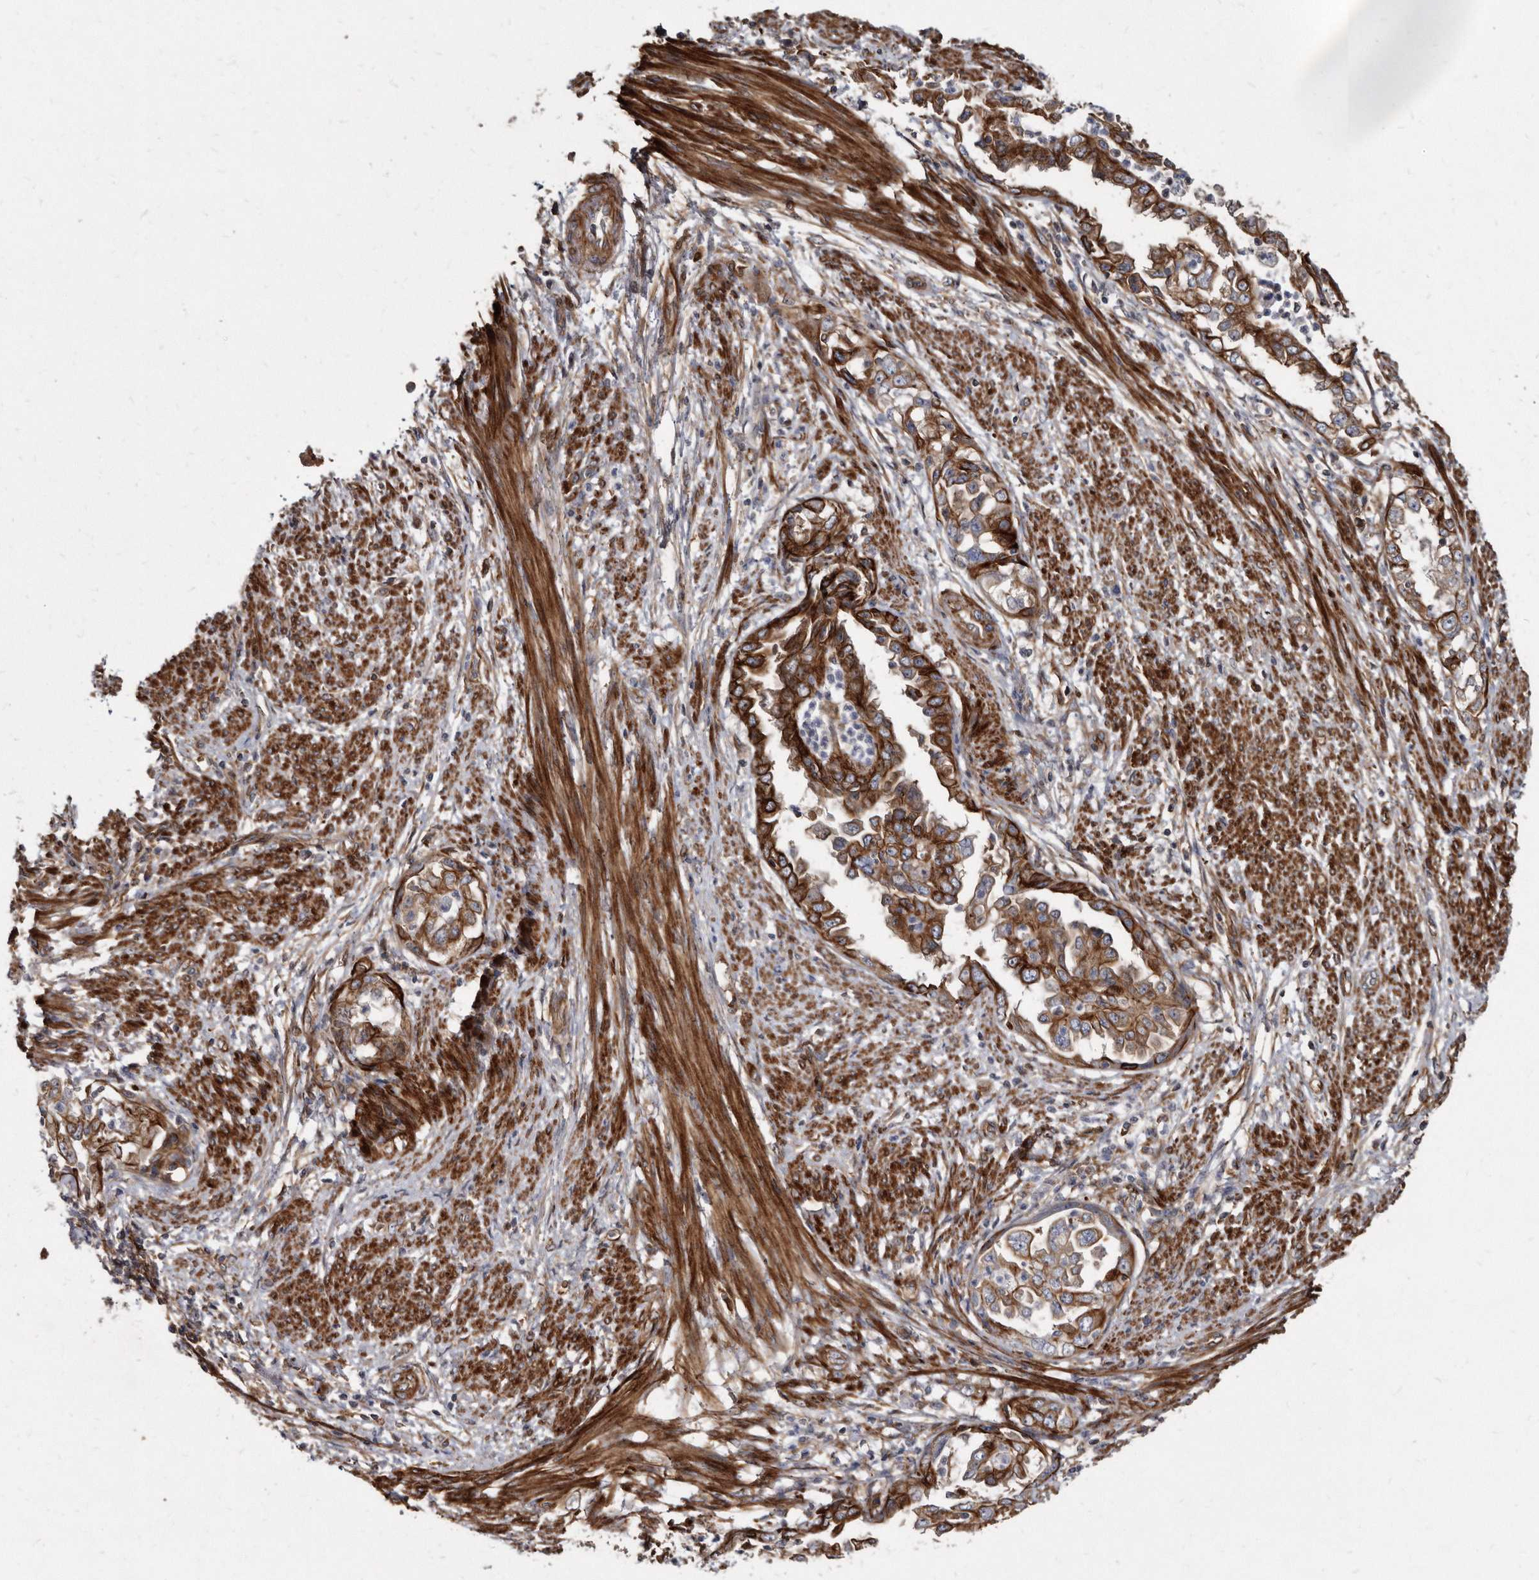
{"staining": {"intensity": "strong", "quantity": ">75%", "location": "cytoplasmic/membranous"}, "tissue": "endometrial cancer", "cell_type": "Tumor cells", "image_type": "cancer", "snomed": [{"axis": "morphology", "description": "Adenocarcinoma, NOS"}, {"axis": "topography", "description": "Endometrium"}], "caption": "The image displays a brown stain indicating the presence of a protein in the cytoplasmic/membranous of tumor cells in endometrial cancer (adenocarcinoma).", "gene": "KCTD20", "patient": {"sex": "female", "age": 85}}